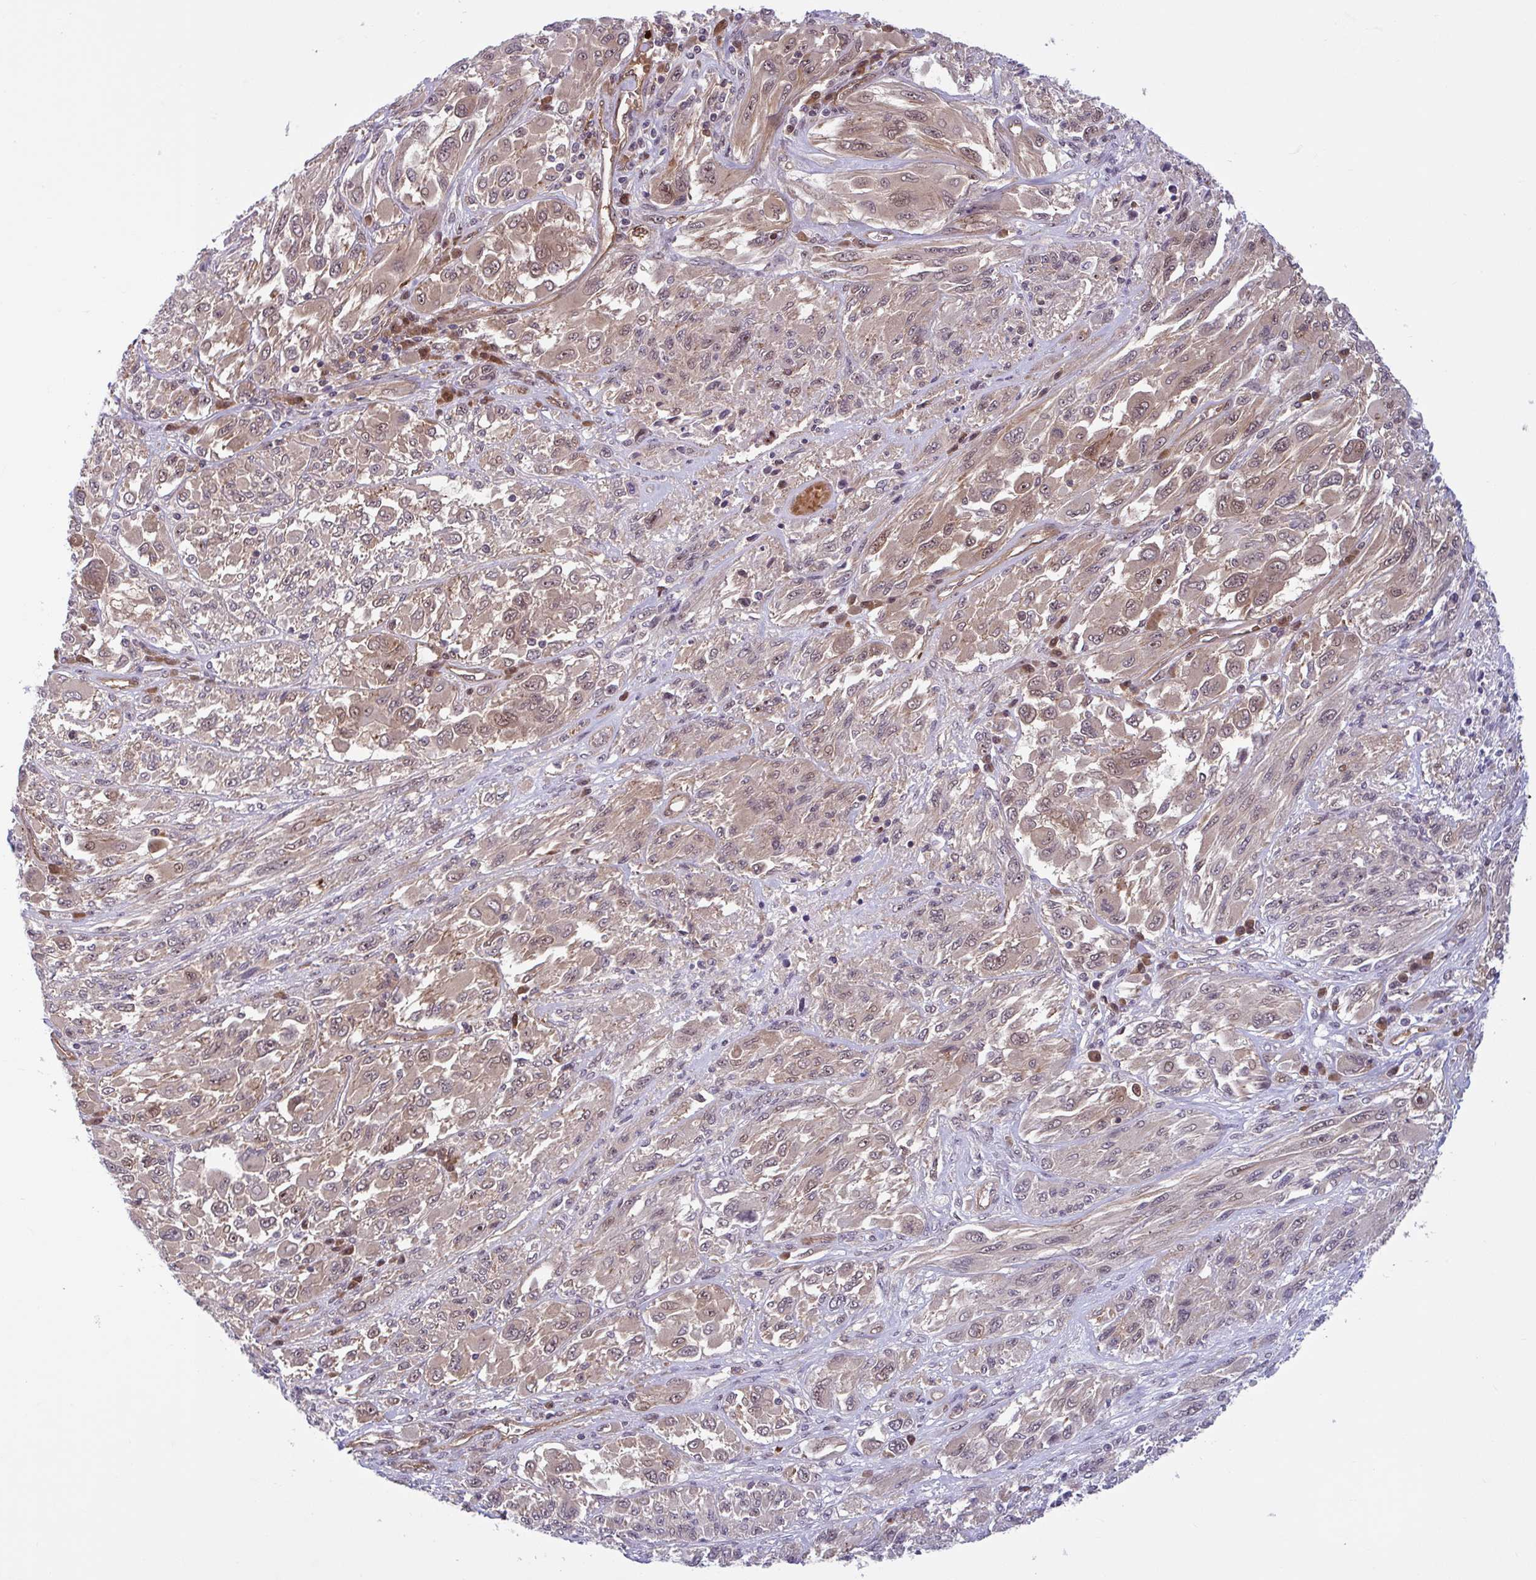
{"staining": {"intensity": "weak", "quantity": ">75%", "location": "cytoplasmic/membranous,nuclear"}, "tissue": "melanoma", "cell_type": "Tumor cells", "image_type": "cancer", "snomed": [{"axis": "morphology", "description": "Malignant melanoma, NOS"}, {"axis": "topography", "description": "Skin"}], "caption": "Malignant melanoma stained with a protein marker shows weak staining in tumor cells.", "gene": "HMBS", "patient": {"sex": "female", "age": 91}}